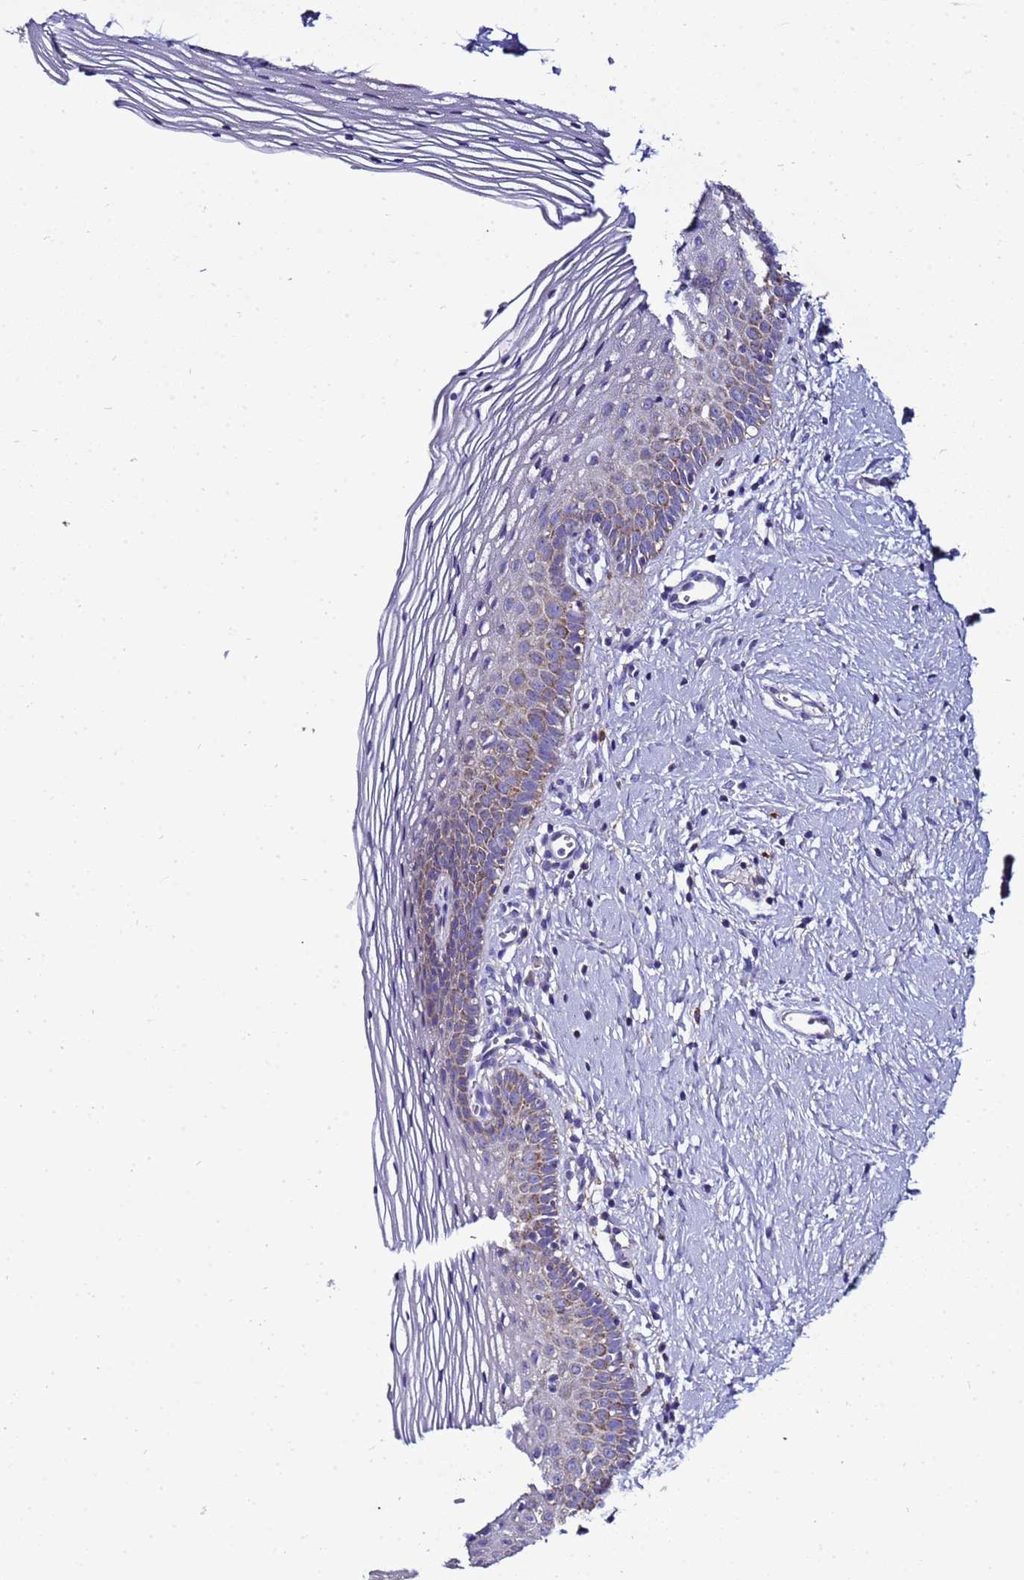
{"staining": {"intensity": "moderate", "quantity": "<25%", "location": "cytoplasmic/membranous"}, "tissue": "vagina", "cell_type": "Squamous epithelial cells", "image_type": "normal", "snomed": [{"axis": "morphology", "description": "Normal tissue, NOS"}, {"axis": "topography", "description": "Vagina"}], "caption": "A high-resolution photomicrograph shows immunohistochemistry staining of unremarkable vagina, which demonstrates moderate cytoplasmic/membranous staining in about <25% of squamous epithelial cells. (IHC, brightfield microscopy, high magnification).", "gene": "HIGD2A", "patient": {"sex": "female", "age": 32}}